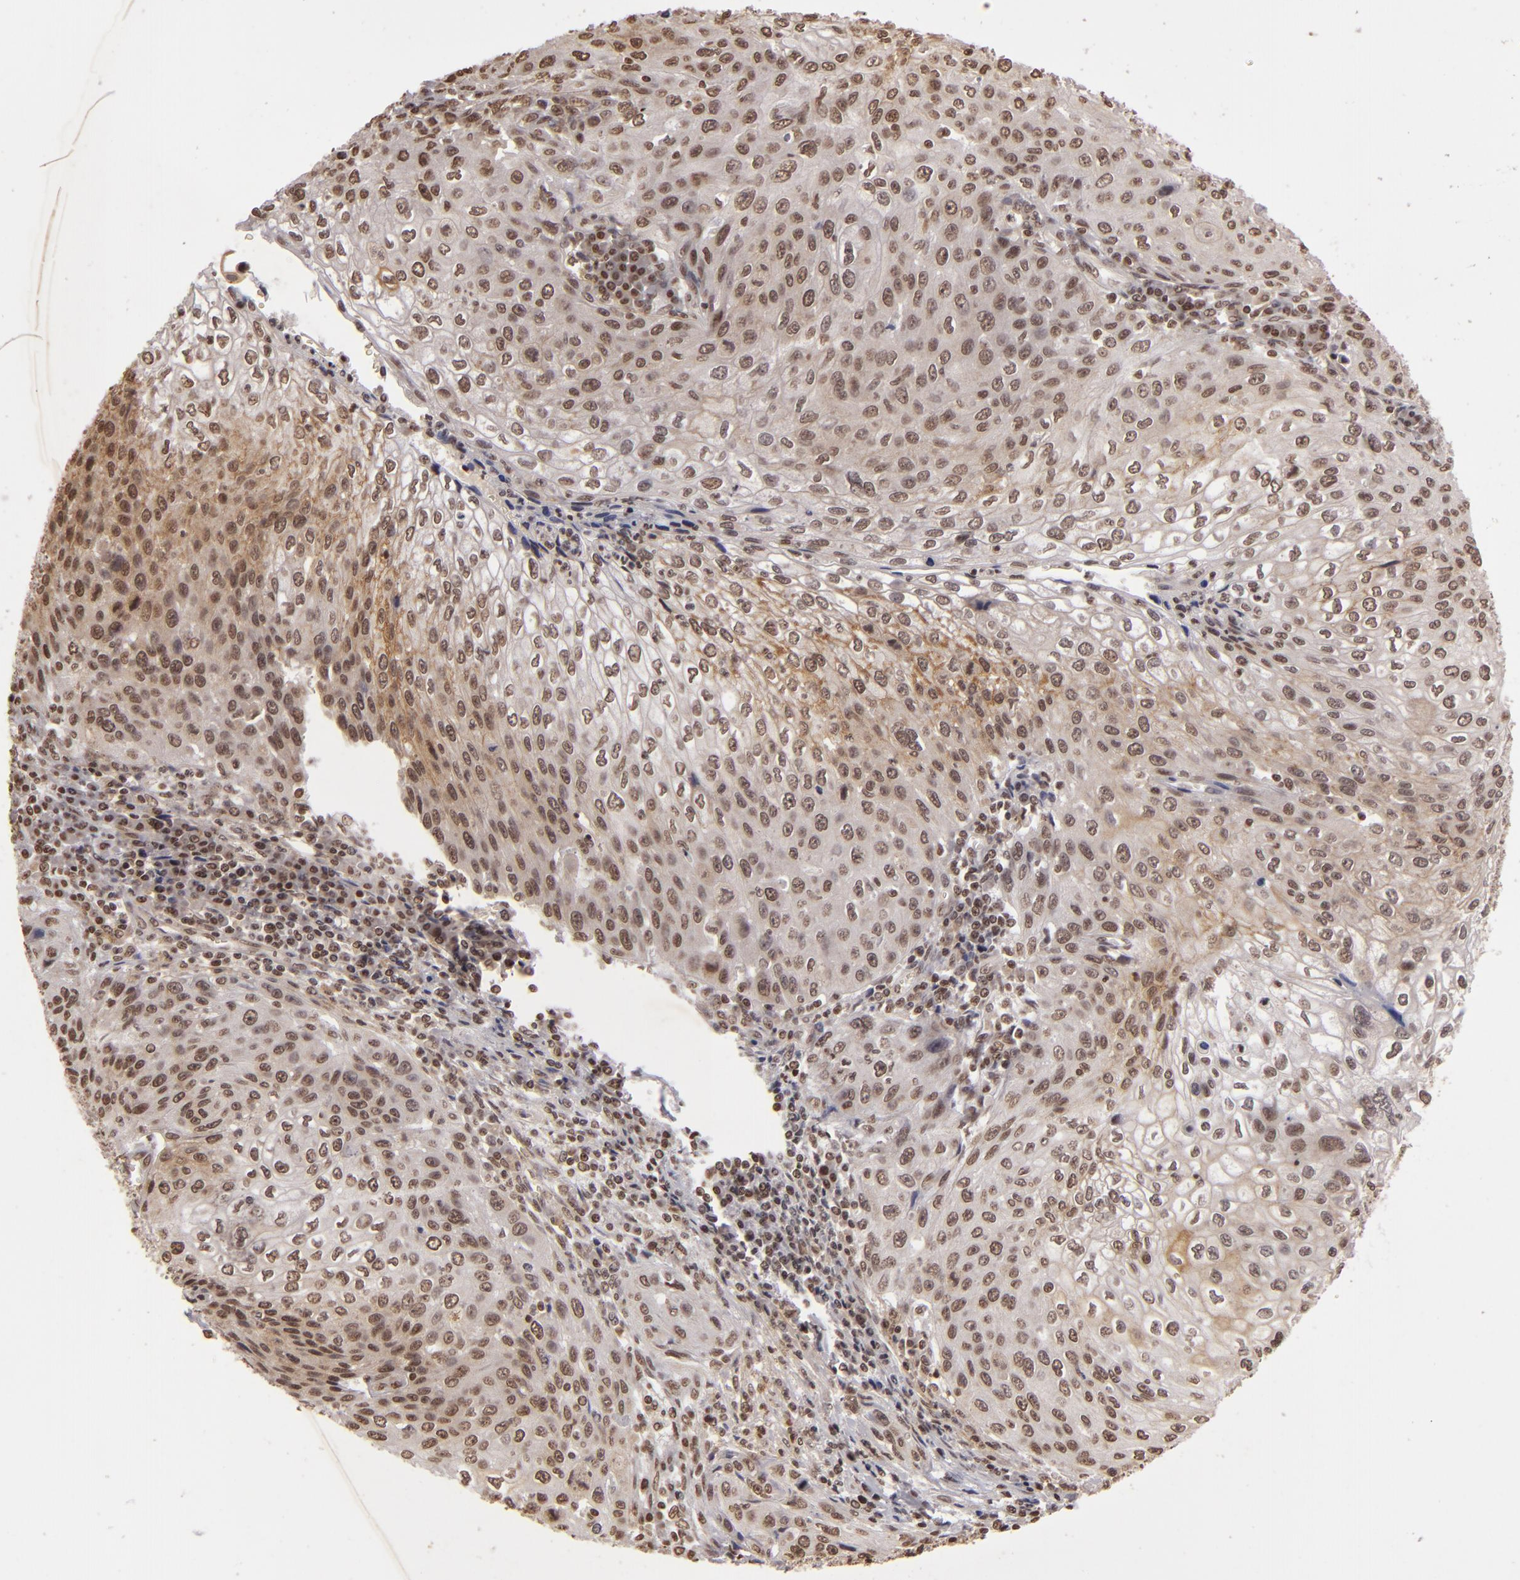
{"staining": {"intensity": "weak", "quantity": "25%-75%", "location": "cytoplasmic/membranous,nuclear"}, "tissue": "cervical cancer", "cell_type": "Tumor cells", "image_type": "cancer", "snomed": [{"axis": "morphology", "description": "Squamous cell carcinoma, NOS"}, {"axis": "topography", "description": "Cervix"}], "caption": "IHC micrograph of neoplastic tissue: cervical cancer (squamous cell carcinoma) stained using IHC demonstrates low levels of weak protein expression localized specifically in the cytoplasmic/membranous and nuclear of tumor cells, appearing as a cytoplasmic/membranous and nuclear brown color.", "gene": "CUL3", "patient": {"sex": "female", "age": 32}}